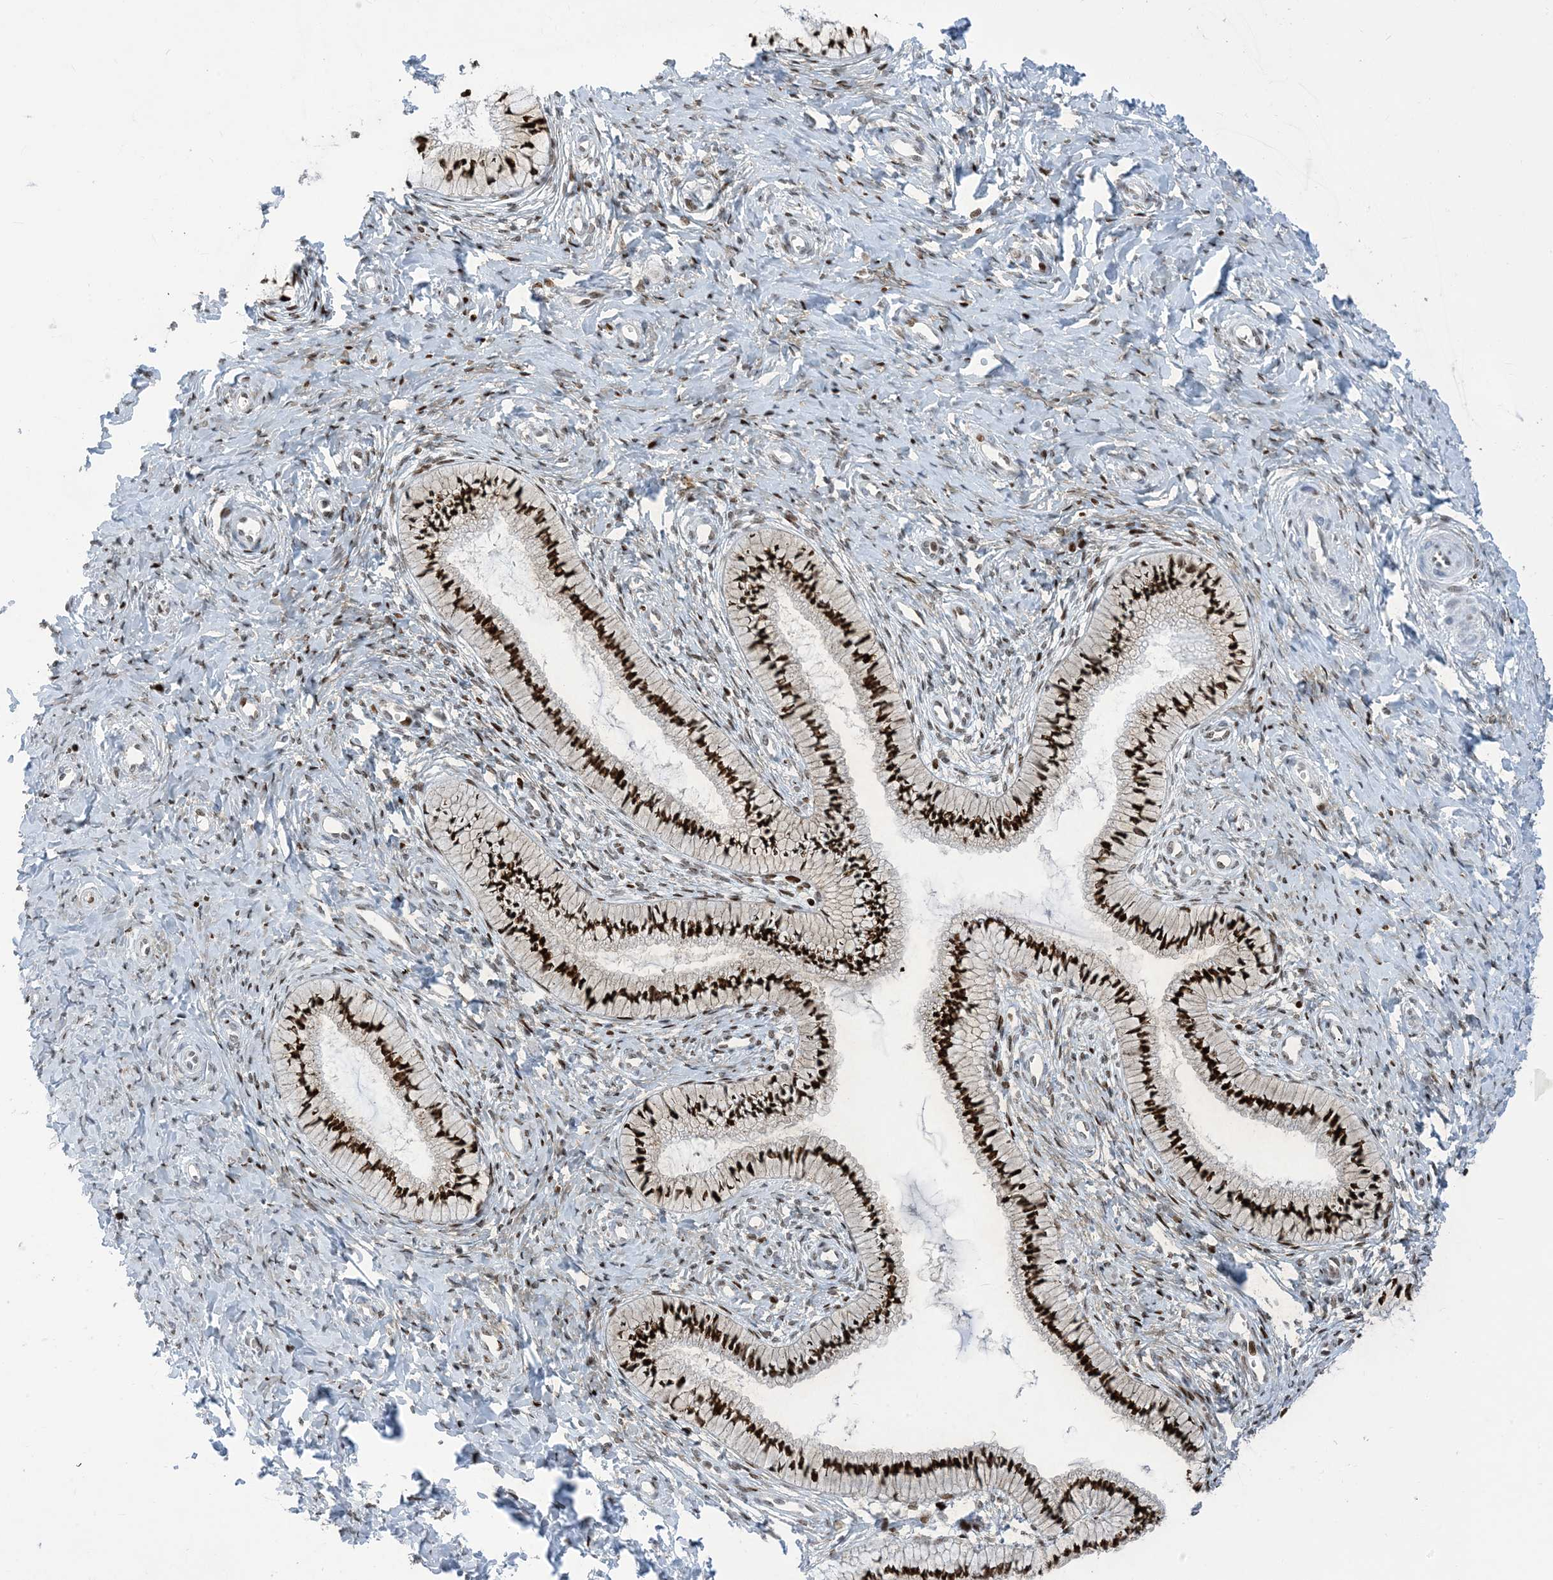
{"staining": {"intensity": "strong", "quantity": ">75%", "location": "nuclear"}, "tissue": "cervix", "cell_type": "Glandular cells", "image_type": "normal", "snomed": [{"axis": "morphology", "description": "Normal tissue, NOS"}, {"axis": "topography", "description": "Cervix"}], "caption": "Protein analysis of normal cervix displays strong nuclear staining in approximately >75% of glandular cells.", "gene": "SLC25A53", "patient": {"sex": "female", "age": 36}}